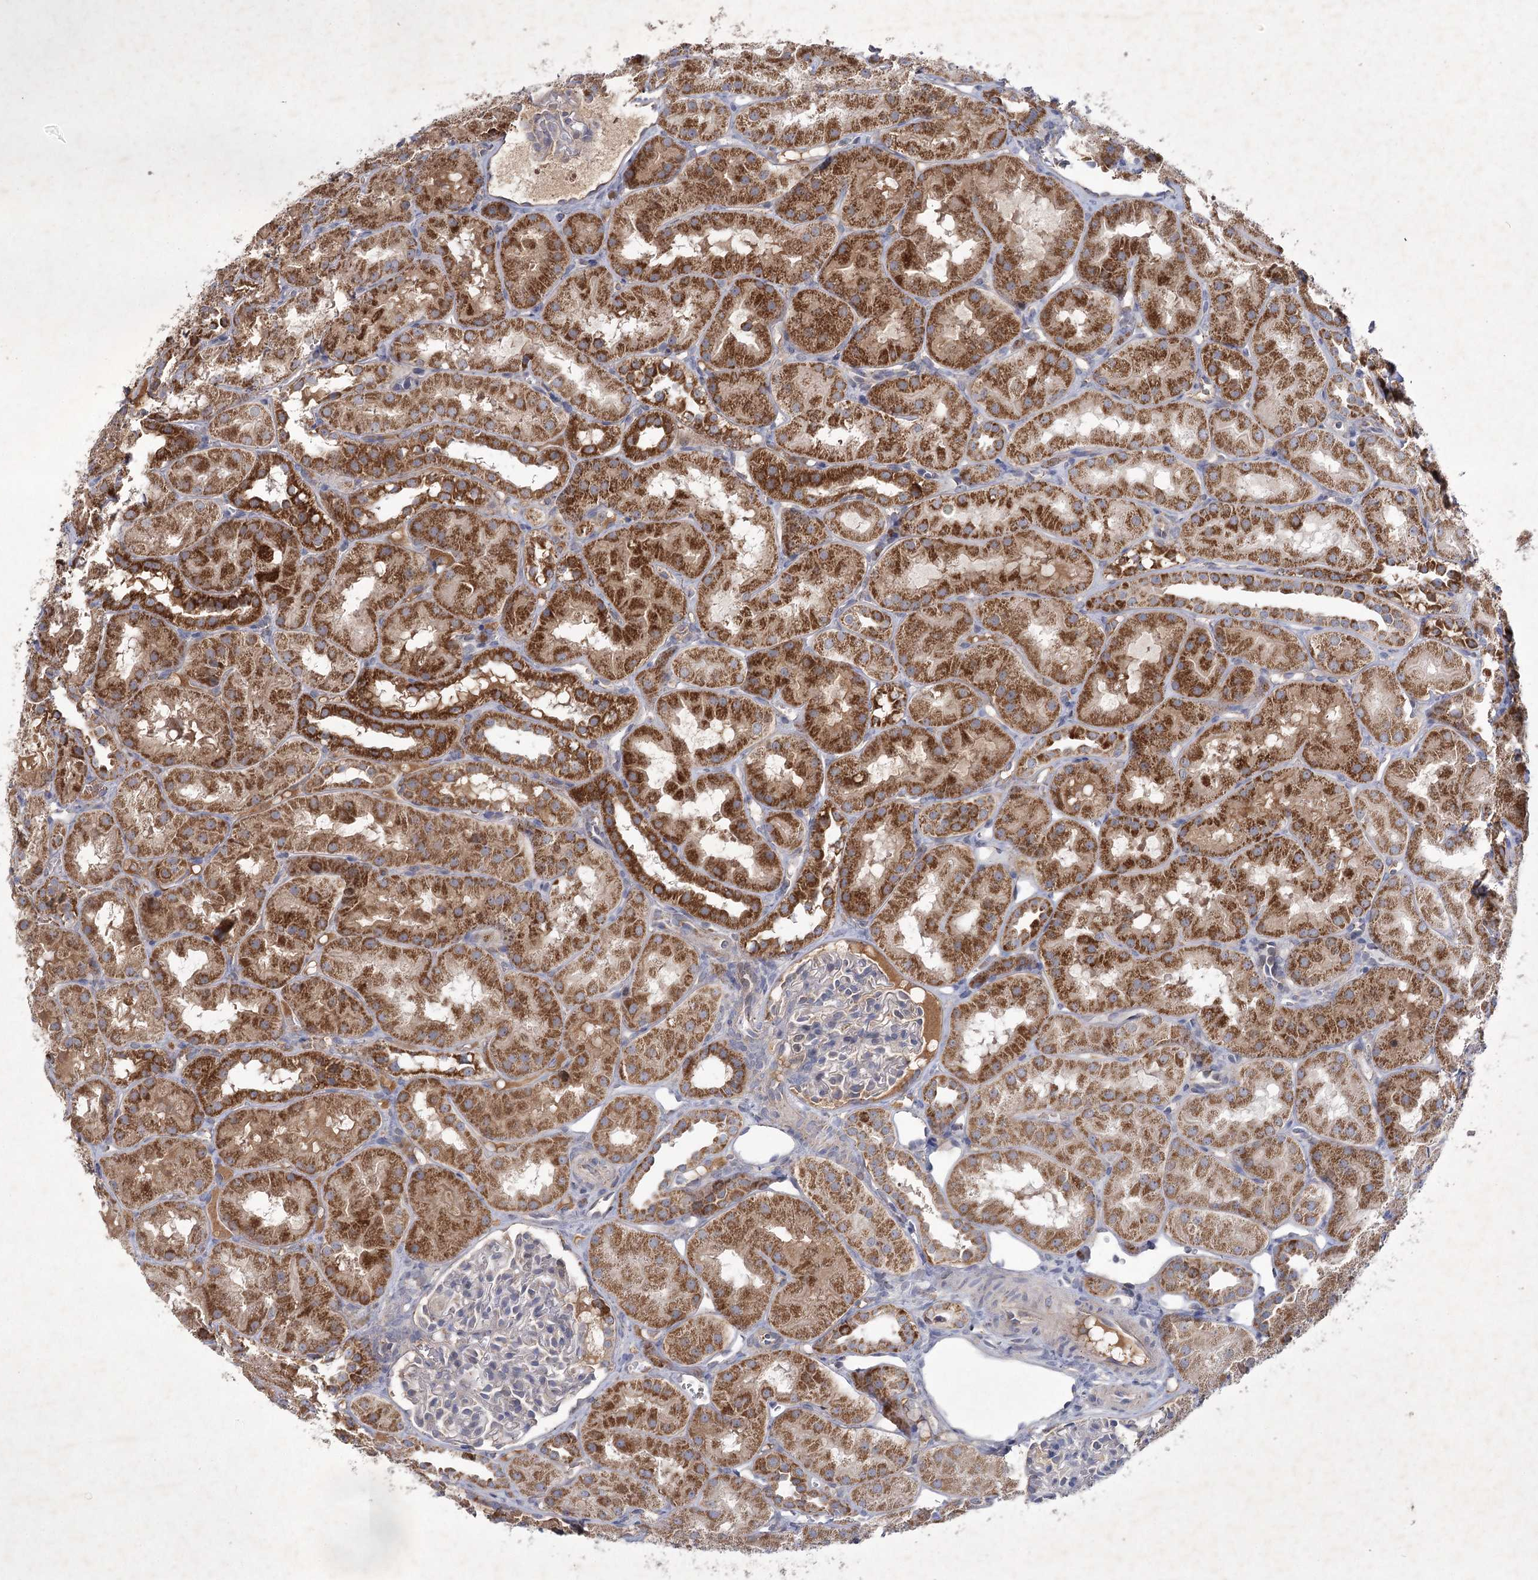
{"staining": {"intensity": "negative", "quantity": "none", "location": "none"}, "tissue": "kidney", "cell_type": "Cells in glomeruli", "image_type": "normal", "snomed": [{"axis": "morphology", "description": "Normal tissue, NOS"}, {"axis": "topography", "description": "Kidney"}, {"axis": "topography", "description": "Urinary bladder"}], "caption": "The IHC photomicrograph has no significant staining in cells in glomeruli of kidney.", "gene": "MRPL44", "patient": {"sex": "male", "age": 16}}